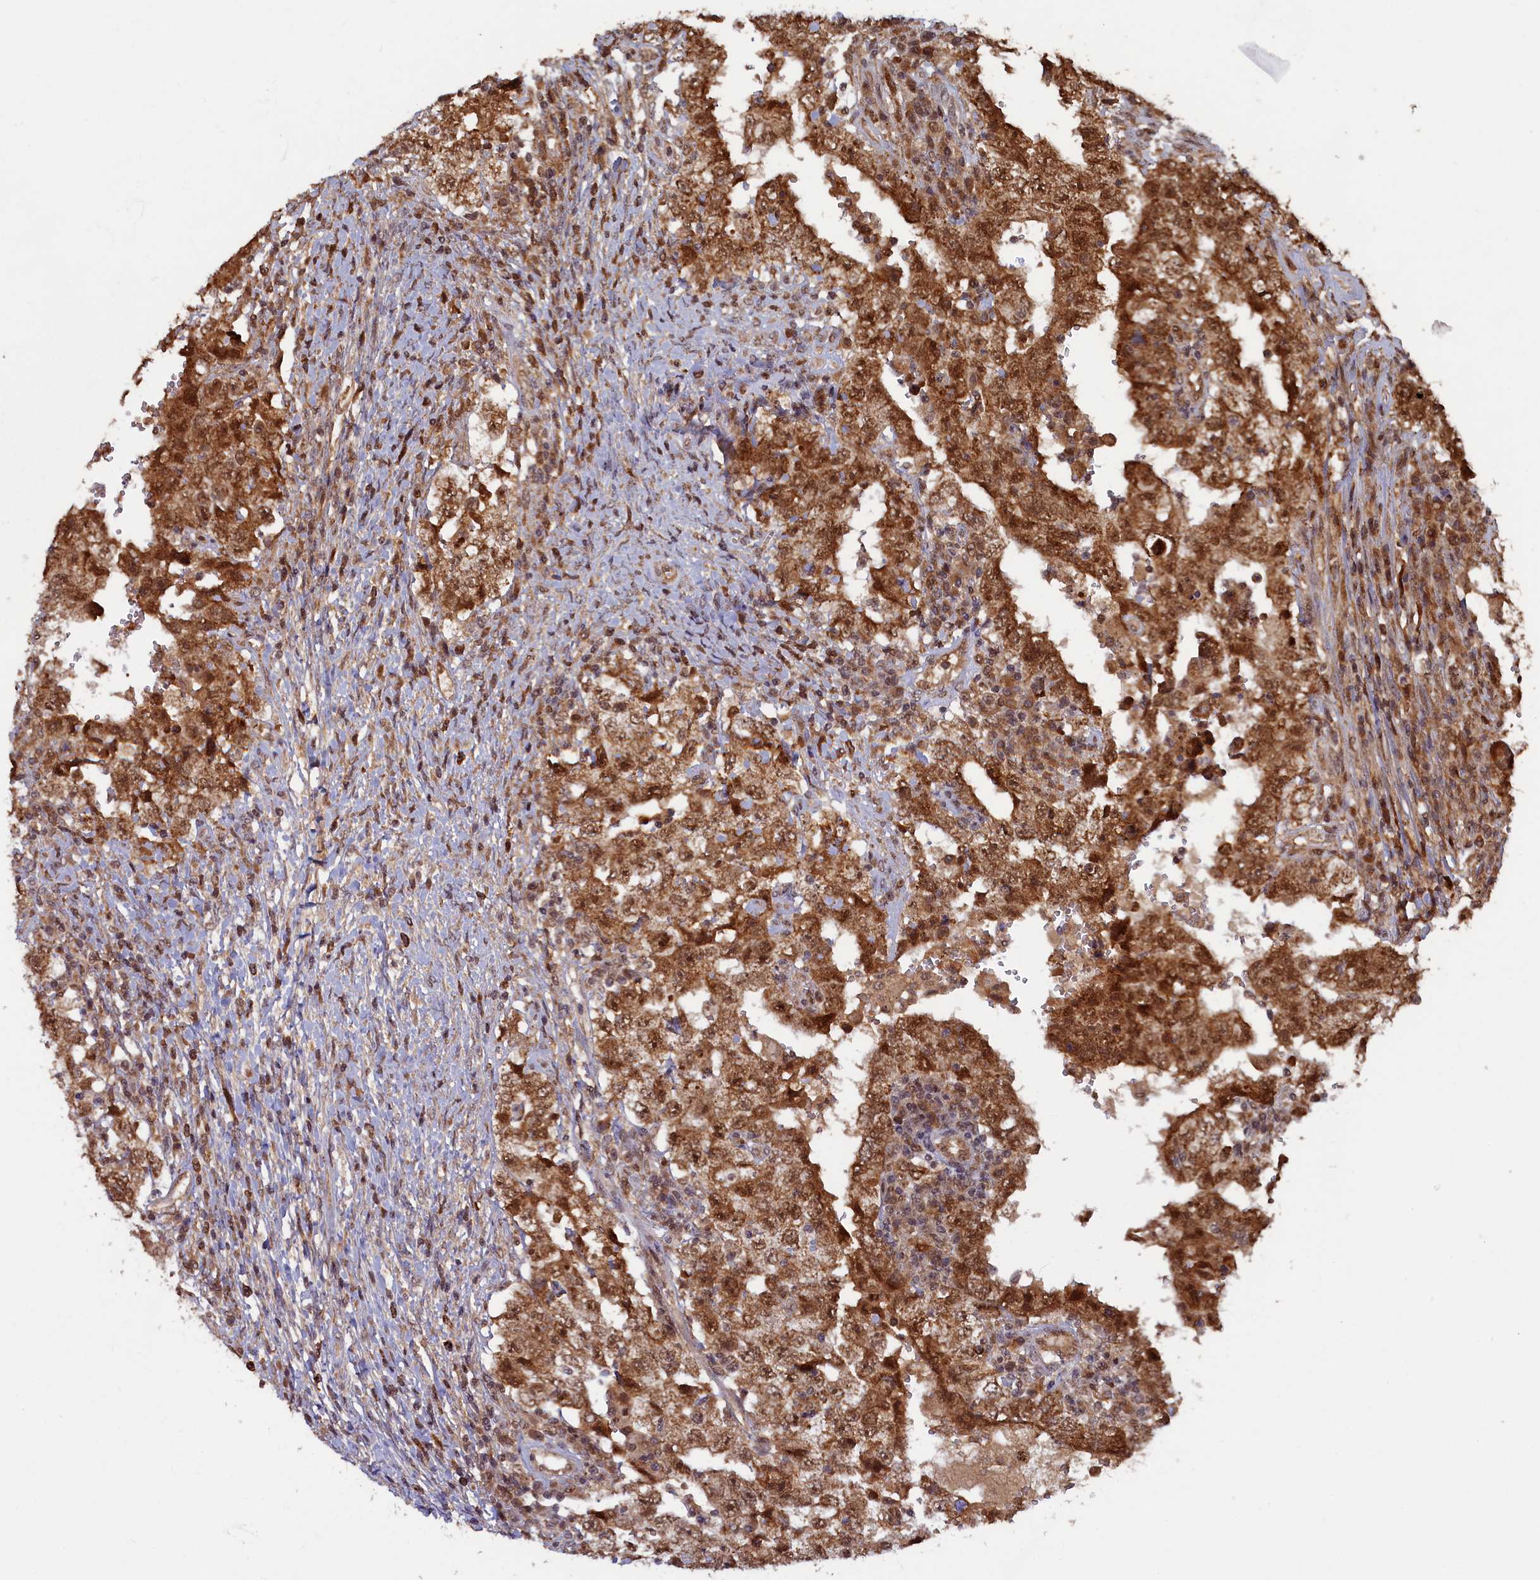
{"staining": {"intensity": "strong", "quantity": ">75%", "location": "cytoplasmic/membranous,nuclear"}, "tissue": "testis cancer", "cell_type": "Tumor cells", "image_type": "cancer", "snomed": [{"axis": "morphology", "description": "Carcinoma, Embryonal, NOS"}, {"axis": "topography", "description": "Testis"}], "caption": "Immunohistochemistry (IHC) histopathology image of human testis cancer stained for a protein (brown), which reveals high levels of strong cytoplasmic/membranous and nuclear positivity in approximately >75% of tumor cells.", "gene": "BRCA1", "patient": {"sex": "male", "age": 26}}